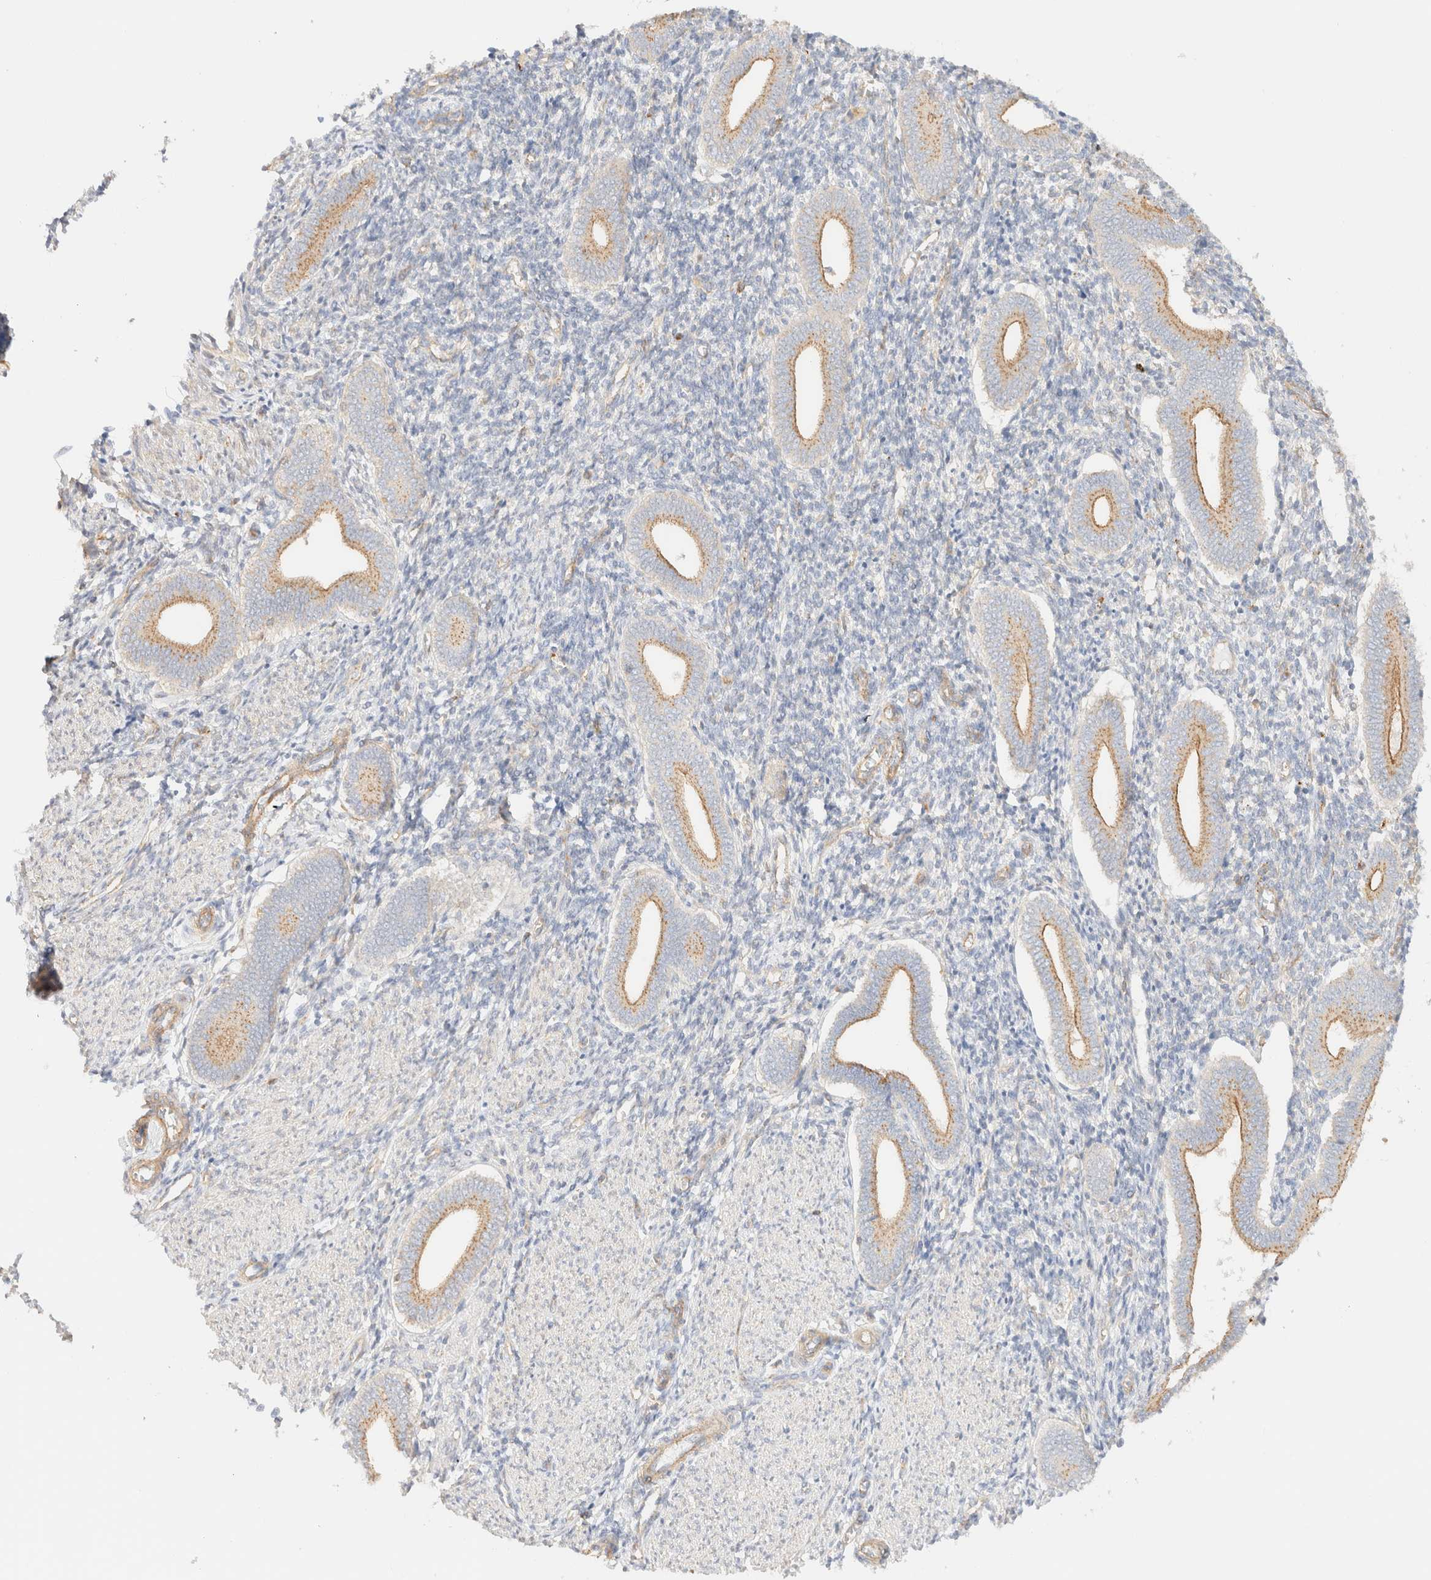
{"staining": {"intensity": "negative", "quantity": "none", "location": "none"}, "tissue": "endometrium", "cell_type": "Cells in endometrial stroma", "image_type": "normal", "snomed": [{"axis": "morphology", "description": "Normal tissue, NOS"}, {"axis": "topography", "description": "Uterus"}, {"axis": "topography", "description": "Endometrium"}], "caption": "Immunohistochemical staining of unremarkable human endometrium exhibits no significant expression in cells in endometrial stroma. Nuclei are stained in blue.", "gene": "MYO10", "patient": {"sex": "female", "age": 33}}